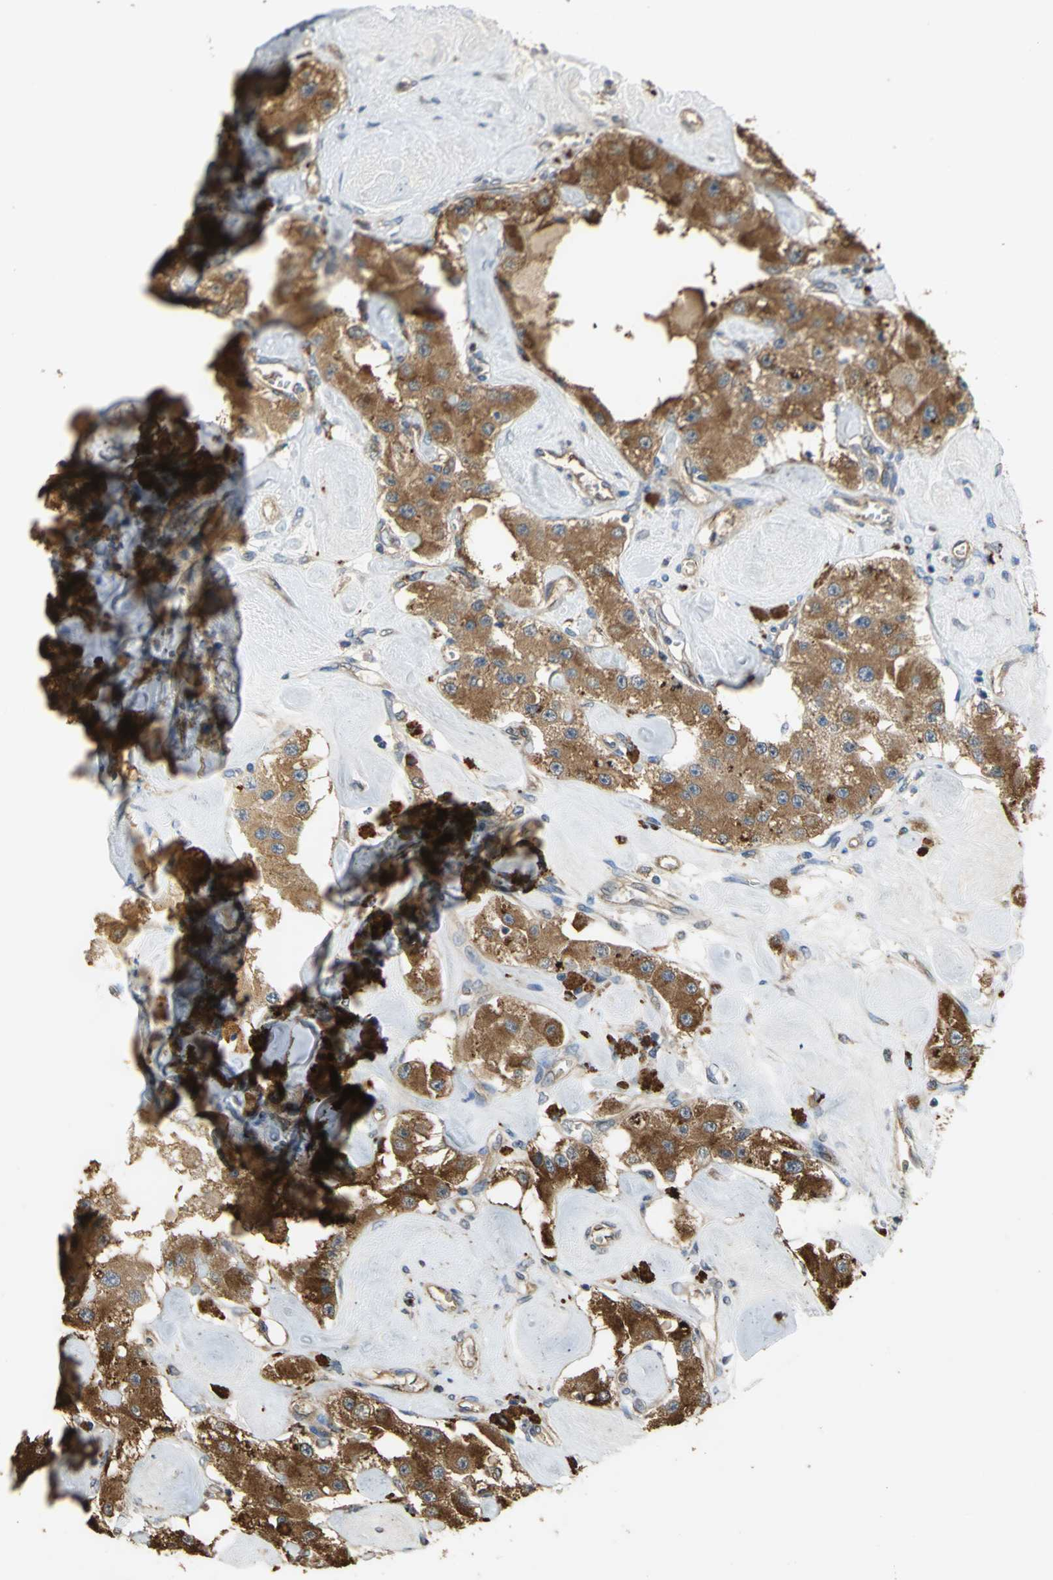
{"staining": {"intensity": "strong", "quantity": ">75%", "location": "cytoplasmic/membranous"}, "tissue": "carcinoid", "cell_type": "Tumor cells", "image_type": "cancer", "snomed": [{"axis": "morphology", "description": "Carcinoid, malignant, NOS"}, {"axis": "topography", "description": "Pancreas"}], "caption": "Brown immunohistochemical staining in human carcinoid (malignant) reveals strong cytoplasmic/membranous positivity in approximately >75% of tumor cells.", "gene": "DIAPH2", "patient": {"sex": "male", "age": 41}}